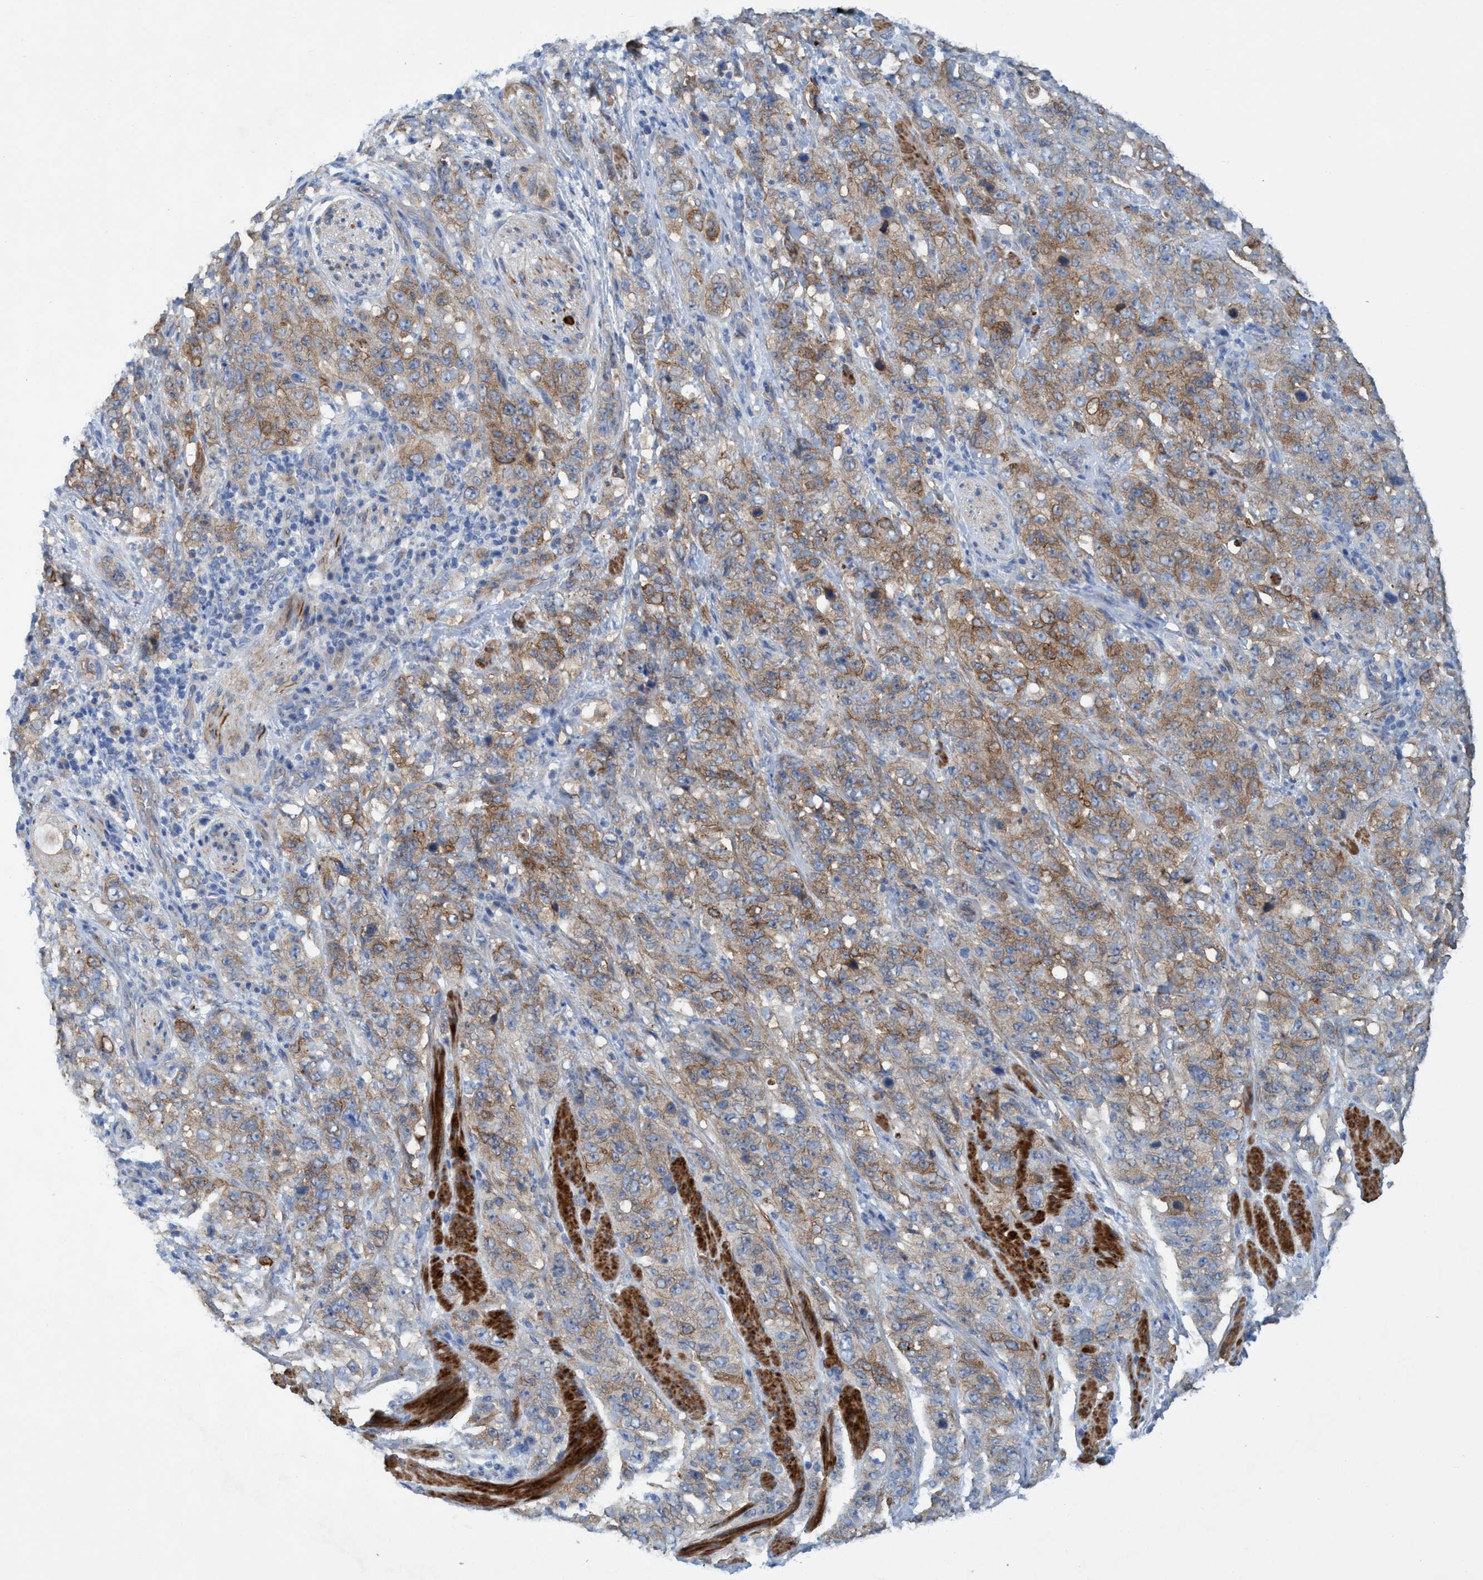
{"staining": {"intensity": "moderate", "quantity": ">75%", "location": "cytoplasmic/membranous"}, "tissue": "stomach cancer", "cell_type": "Tumor cells", "image_type": "cancer", "snomed": [{"axis": "morphology", "description": "Adenocarcinoma, NOS"}, {"axis": "topography", "description": "Stomach"}], "caption": "Brown immunohistochemical staining in adenocarcinoma (stomach) reveals moderate cytoplasmic/membranous staining in about >75% of tumor cells.", "gene": "GULP1", "patient": {"sex": "male", "age": 48}}